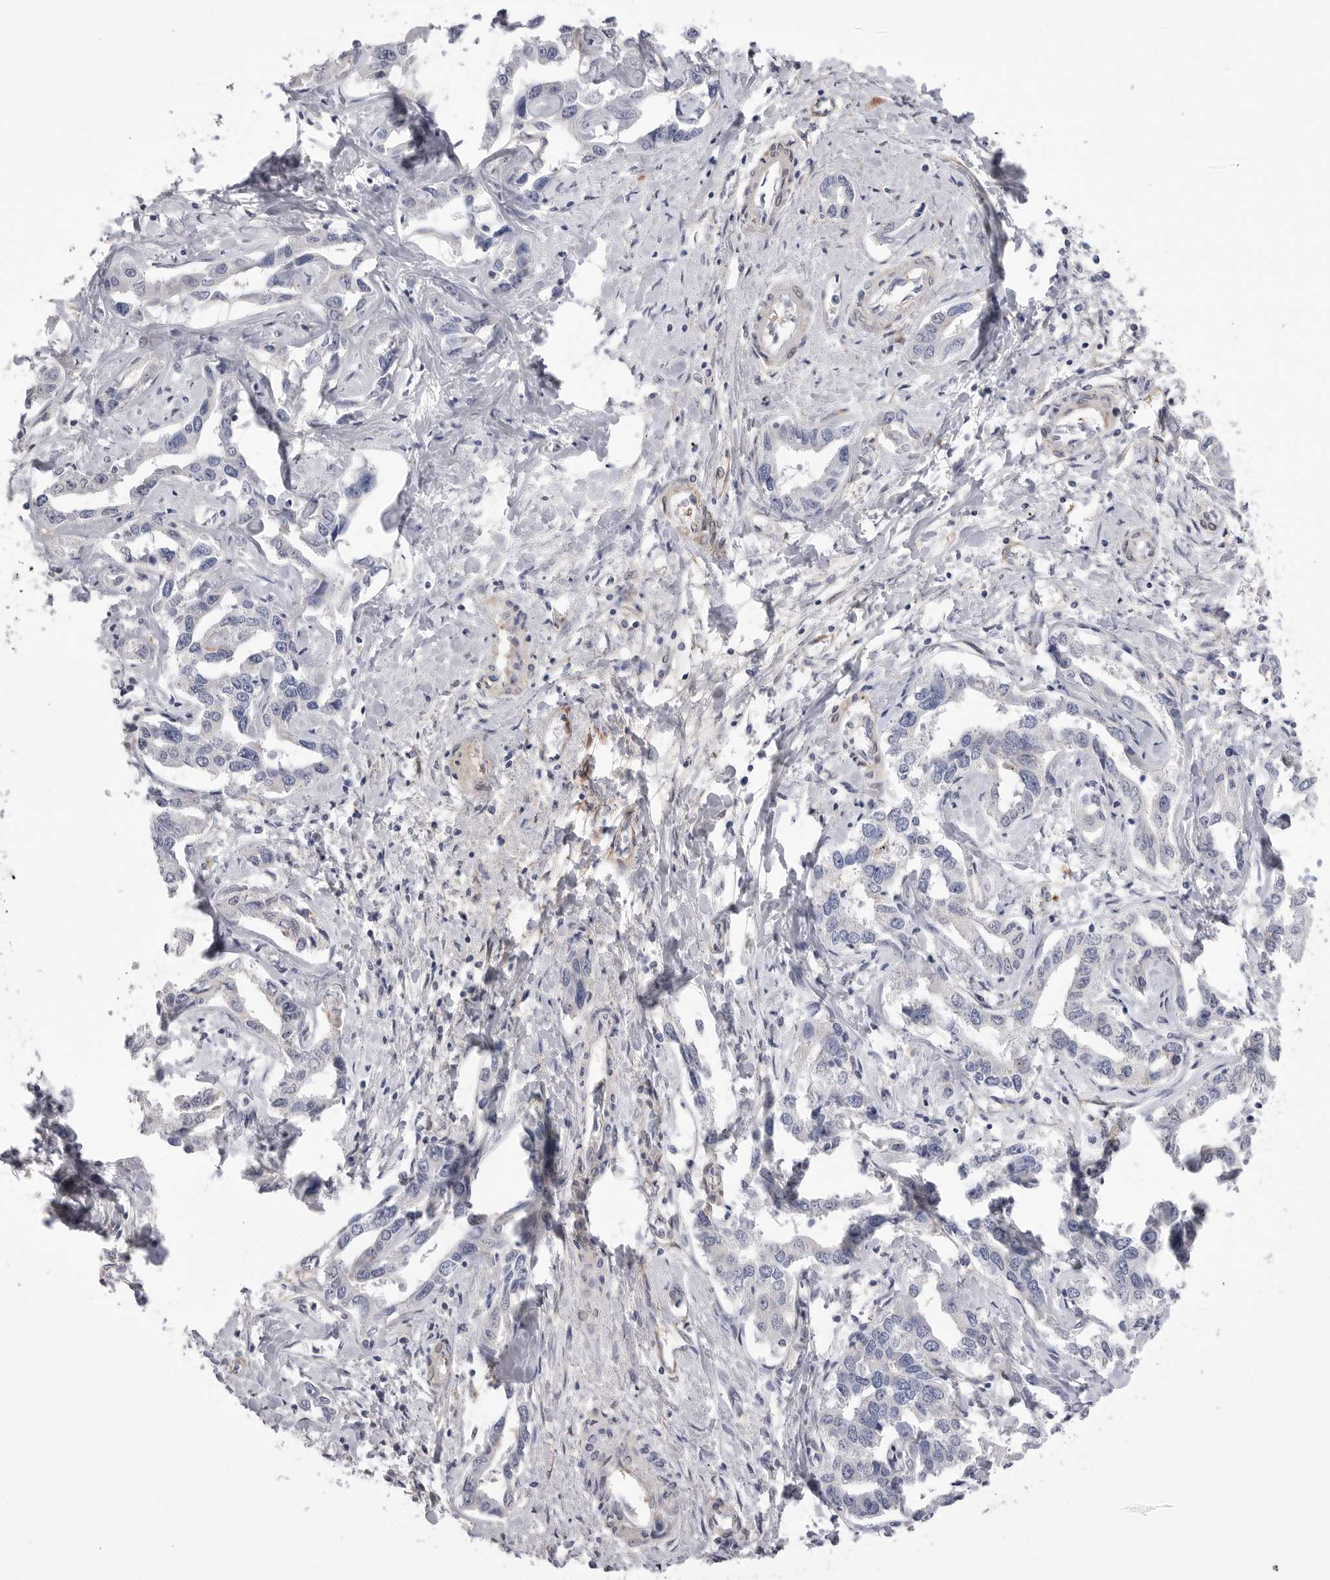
{"staining": {"intensity": "negative", "quantity": "none", "location": "none"}, "tissue": "liver cancer", "cell_type": "Tumor cells", "image_type": "cancer", "snomed": [{"axis": "morphology", "description": "Cholangiocarcinoma"}, {"axis": "topography", "description": "Liver"}], "caption": "Protein analysis of liver cholangiocarcinoma exhibits no significant expression in tumor cells.", "gene": "AKAP12", "patient": {"sex": "male", "age": 59}}